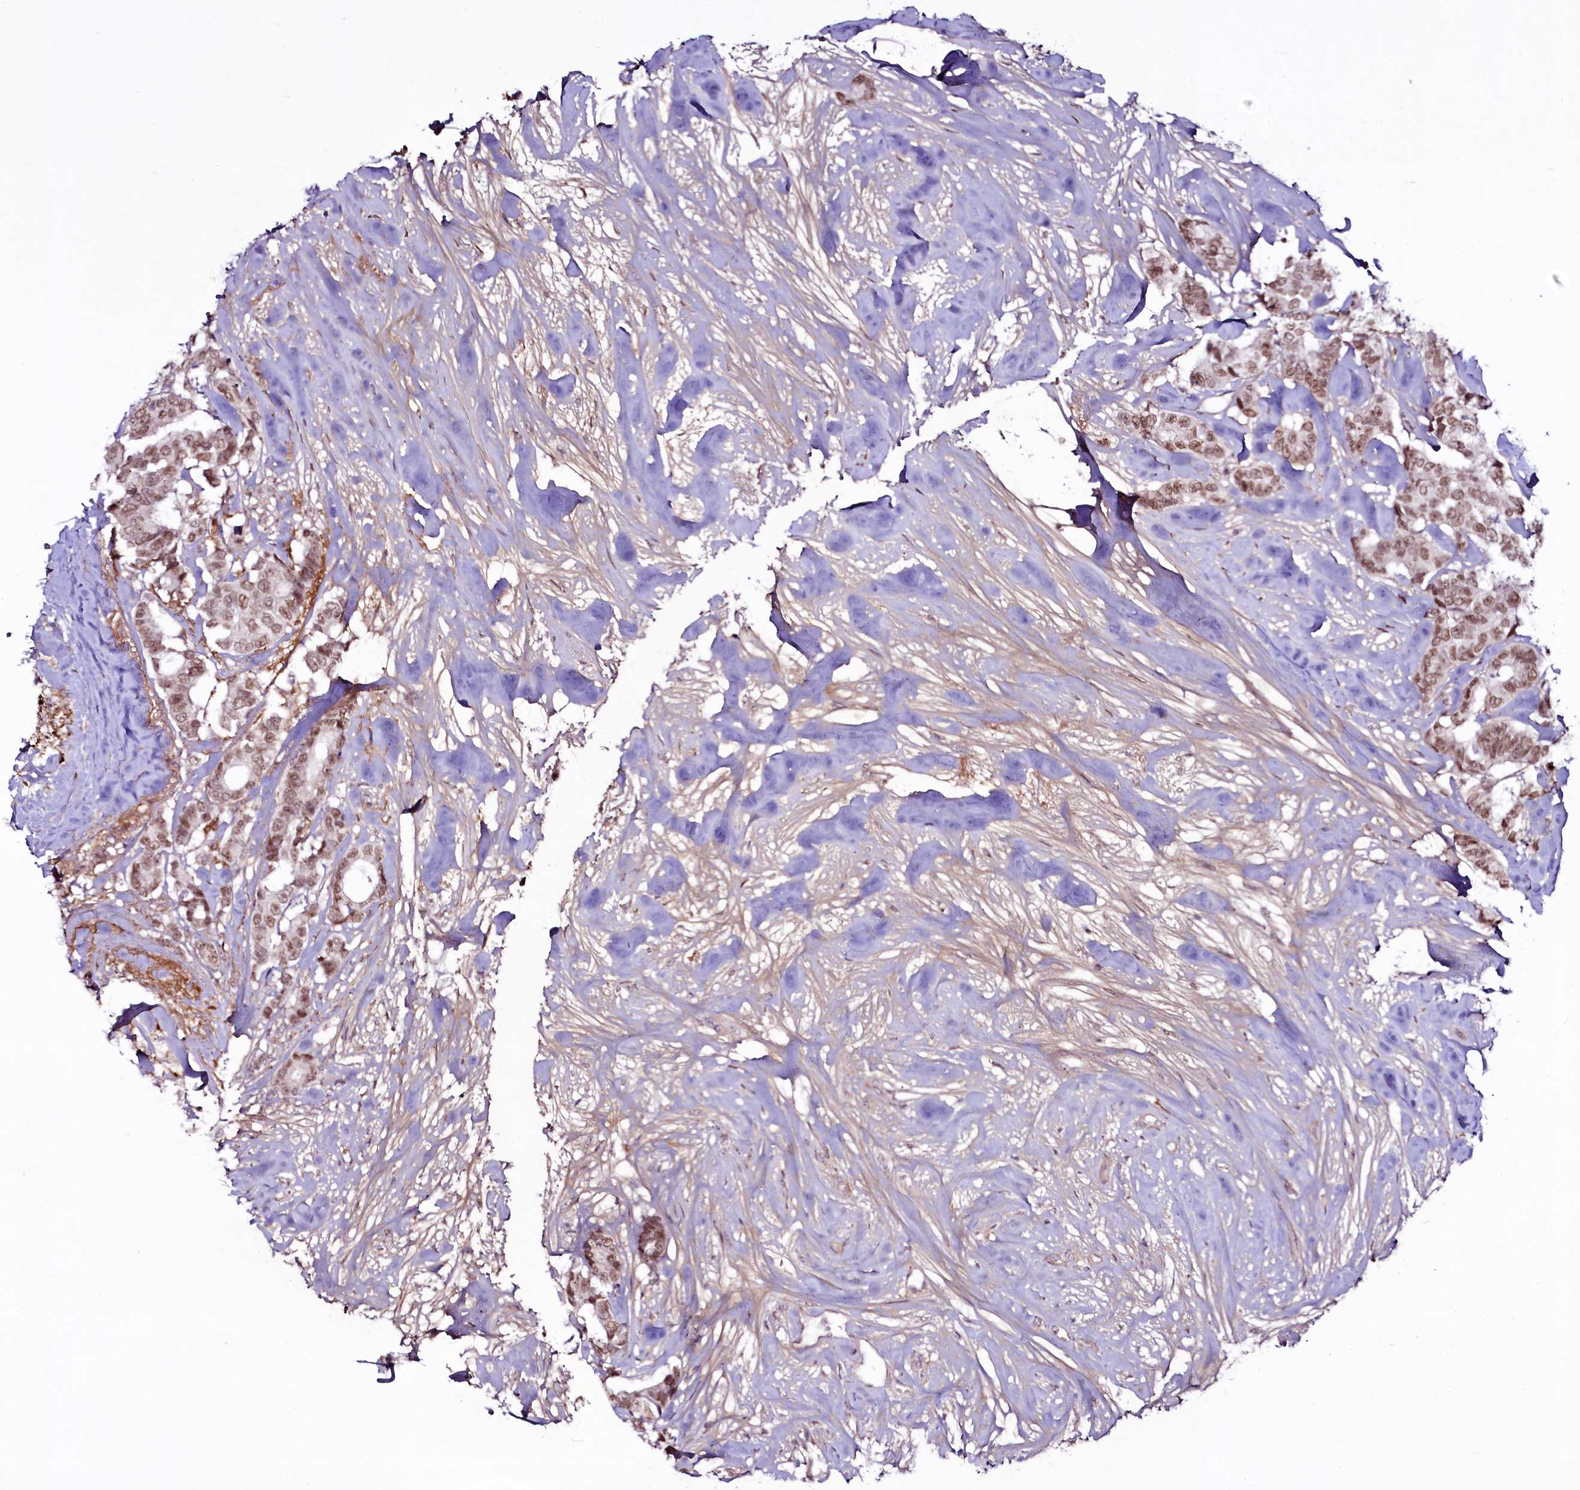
{"staining": {"intensity": "moderate", "quantity": ">75%", "location": "nuclear"}, "tissue": "breast cancer", "cell_type": "Tumor cells", "image_type": "cancer", "snomed": [{"axis": "morphology", "description": "Duct carcinoma"}, {"axis": "topography", "description": "Breast"}], "caption": "Protein expression analysis of human intraductal carcinoma (breast) reveals moderate nuclear expression in about >75% of tumor cells.", "gene": "RSBN1", "patient": {"sex": "female", "age": 87}}